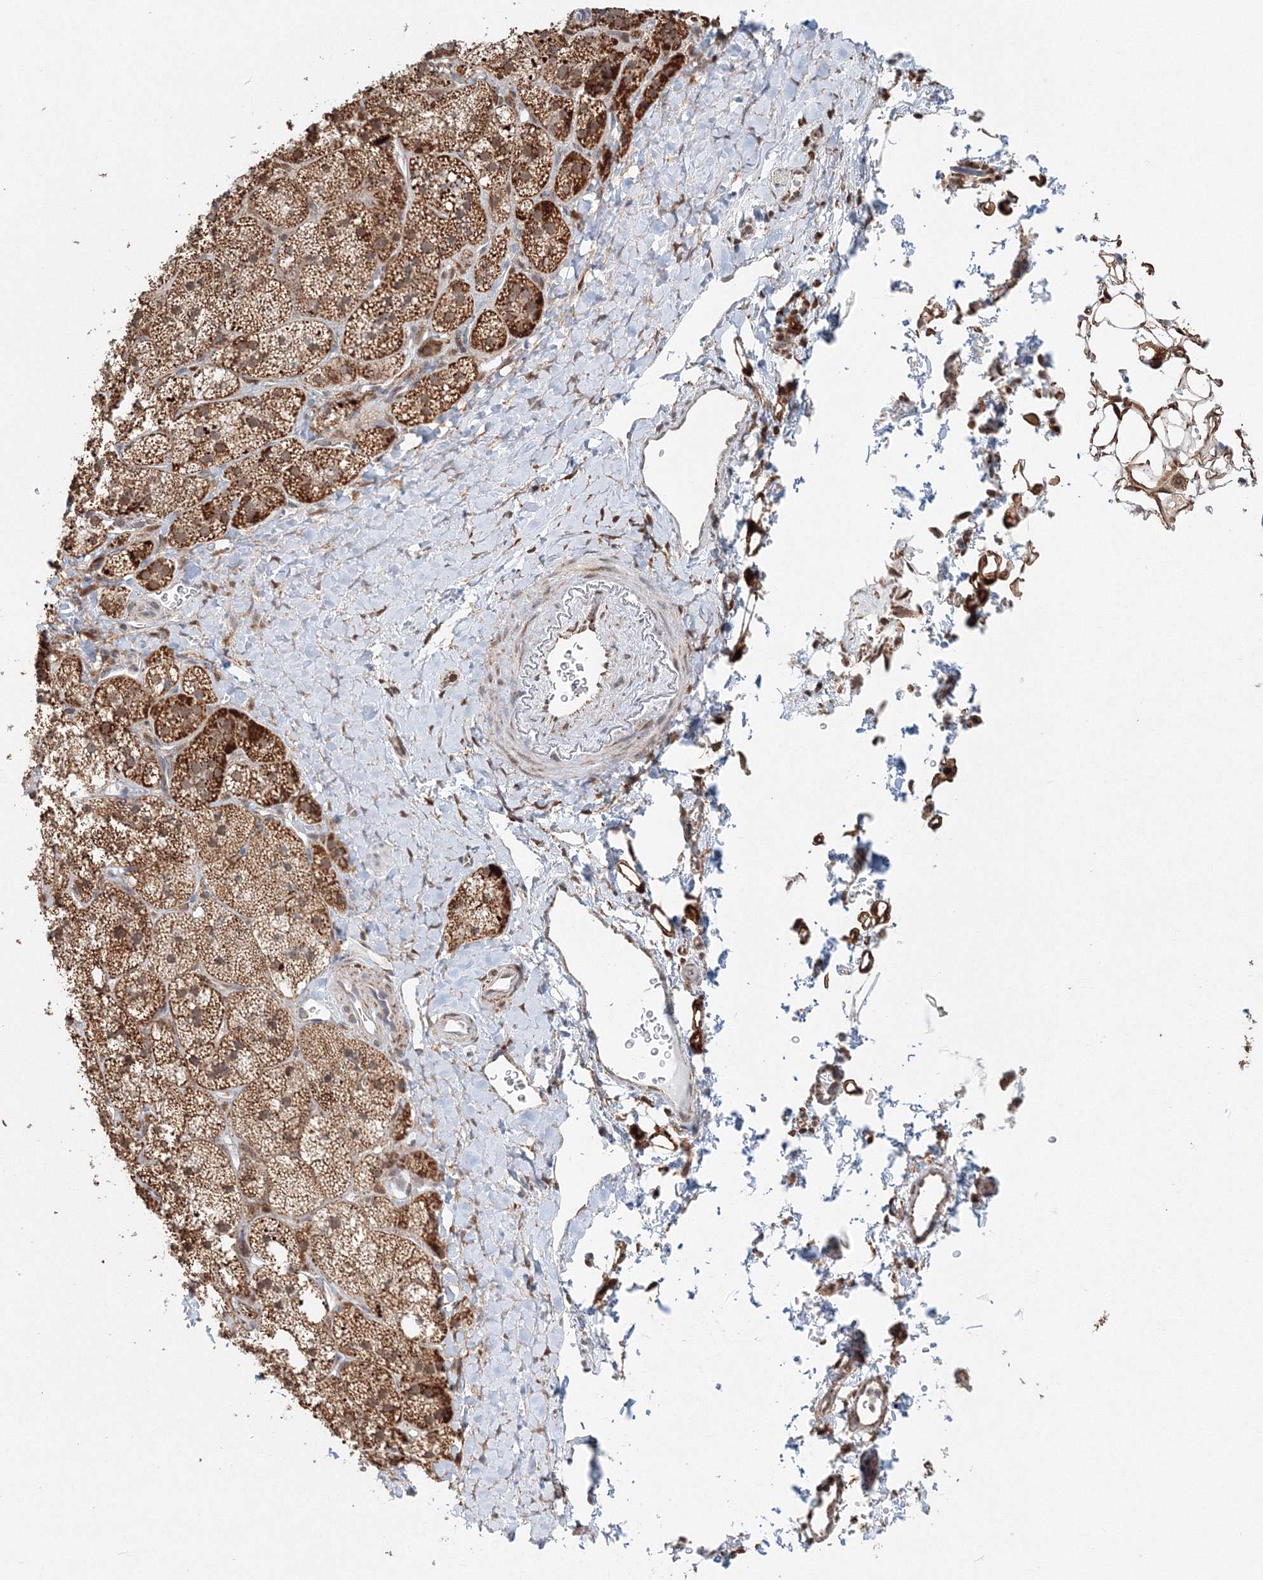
{"staining": {"intensity": "strong", "quantity": ">75%", "location": "cytoplasmic/membranous"}, "tissue": "adrenal gland", "cell_type": "Glandular cells", "image_type": "normal", "snomed": [{"axis": "morphology", "description": "Normal tissue, NOS"}, {"axis": "topography", "description": "Adrenal gland"}], "caption": "Adrenal gland stained with a brown dye exhibits strong cytoplasmic/membranous positive expression in about >75% of glandular cells.", "gene": "PSMD6", "patient": {"sex": "male", "age": 61}}